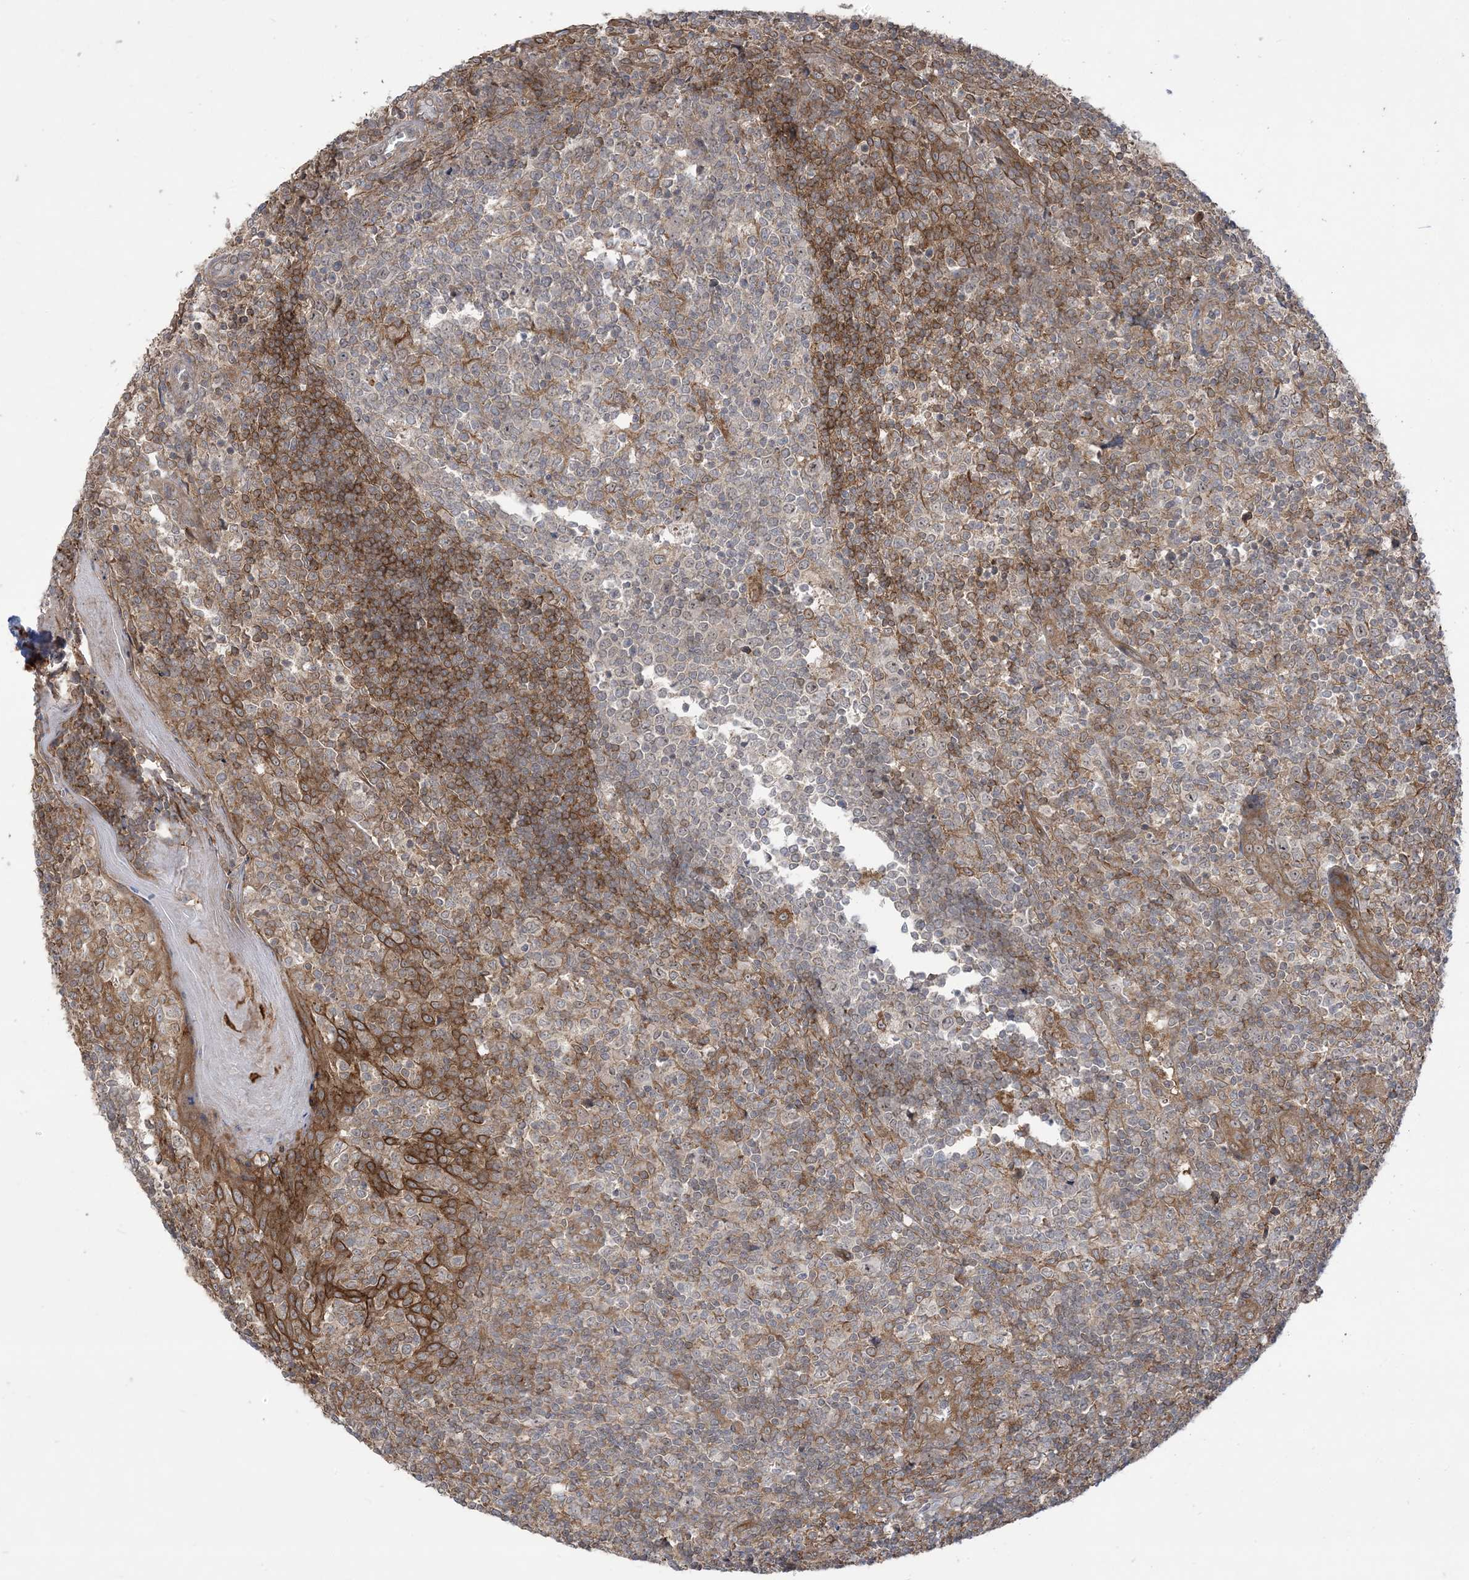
{"staining": {"intensity": "weak", "quantity": "<25%", "location": "cytoplasmic/membranous"}, "tissue": "tonsil", "cell_type": "Germinal center cells", "image_type": "normal", "snomed": [{"axis": "morphology", "description": "Normal tissue, NOS"}, {"axis": "topography", "description": "Tonsil"}], "caption": "This is an immunohistochemistry (IHC) histopathology image of benign human tonsil. There is no positivity in germinal center cells.", "gene": "SOGA3", "patient": {"sex": "female", "age": 19}}